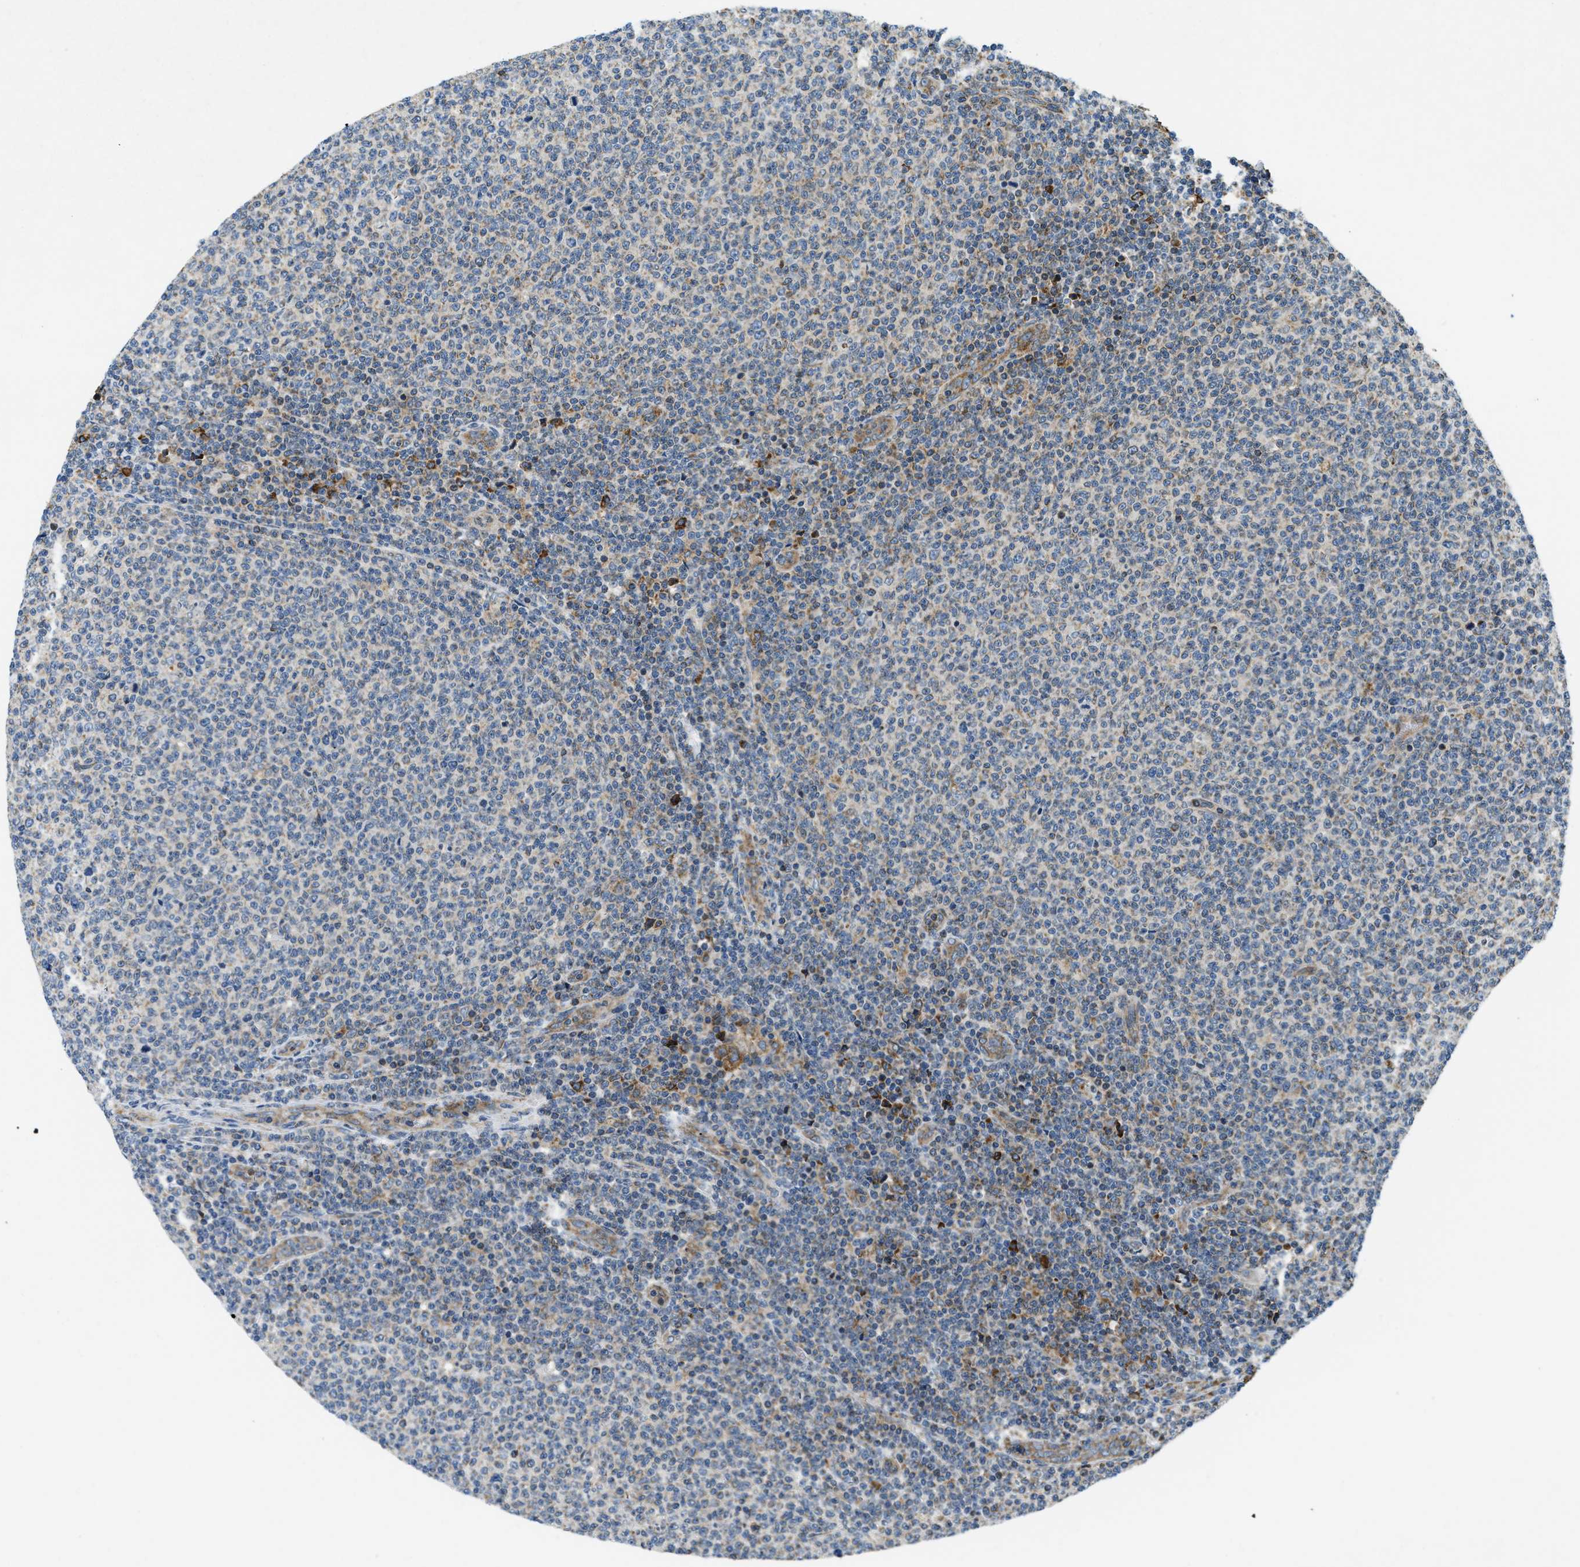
{"staining": {"intensity": "negative", "quantity": "none", "location": "none"}, "tissue": "lymphoma", "cell_type": "Tumor cells", "image_type": "cancer", "snomed": [{"axis": "morphology", "description": "Malignant lymphoma, non-Hodgkin's type, Low grade"}, {"axis": "topography", "description": "Lymph node"}], "caption": "Tumor cells are negative for protein expression in human lymphoma.", "gene": "CSPG4", "patient": {"sex": "male", "age": 66}}